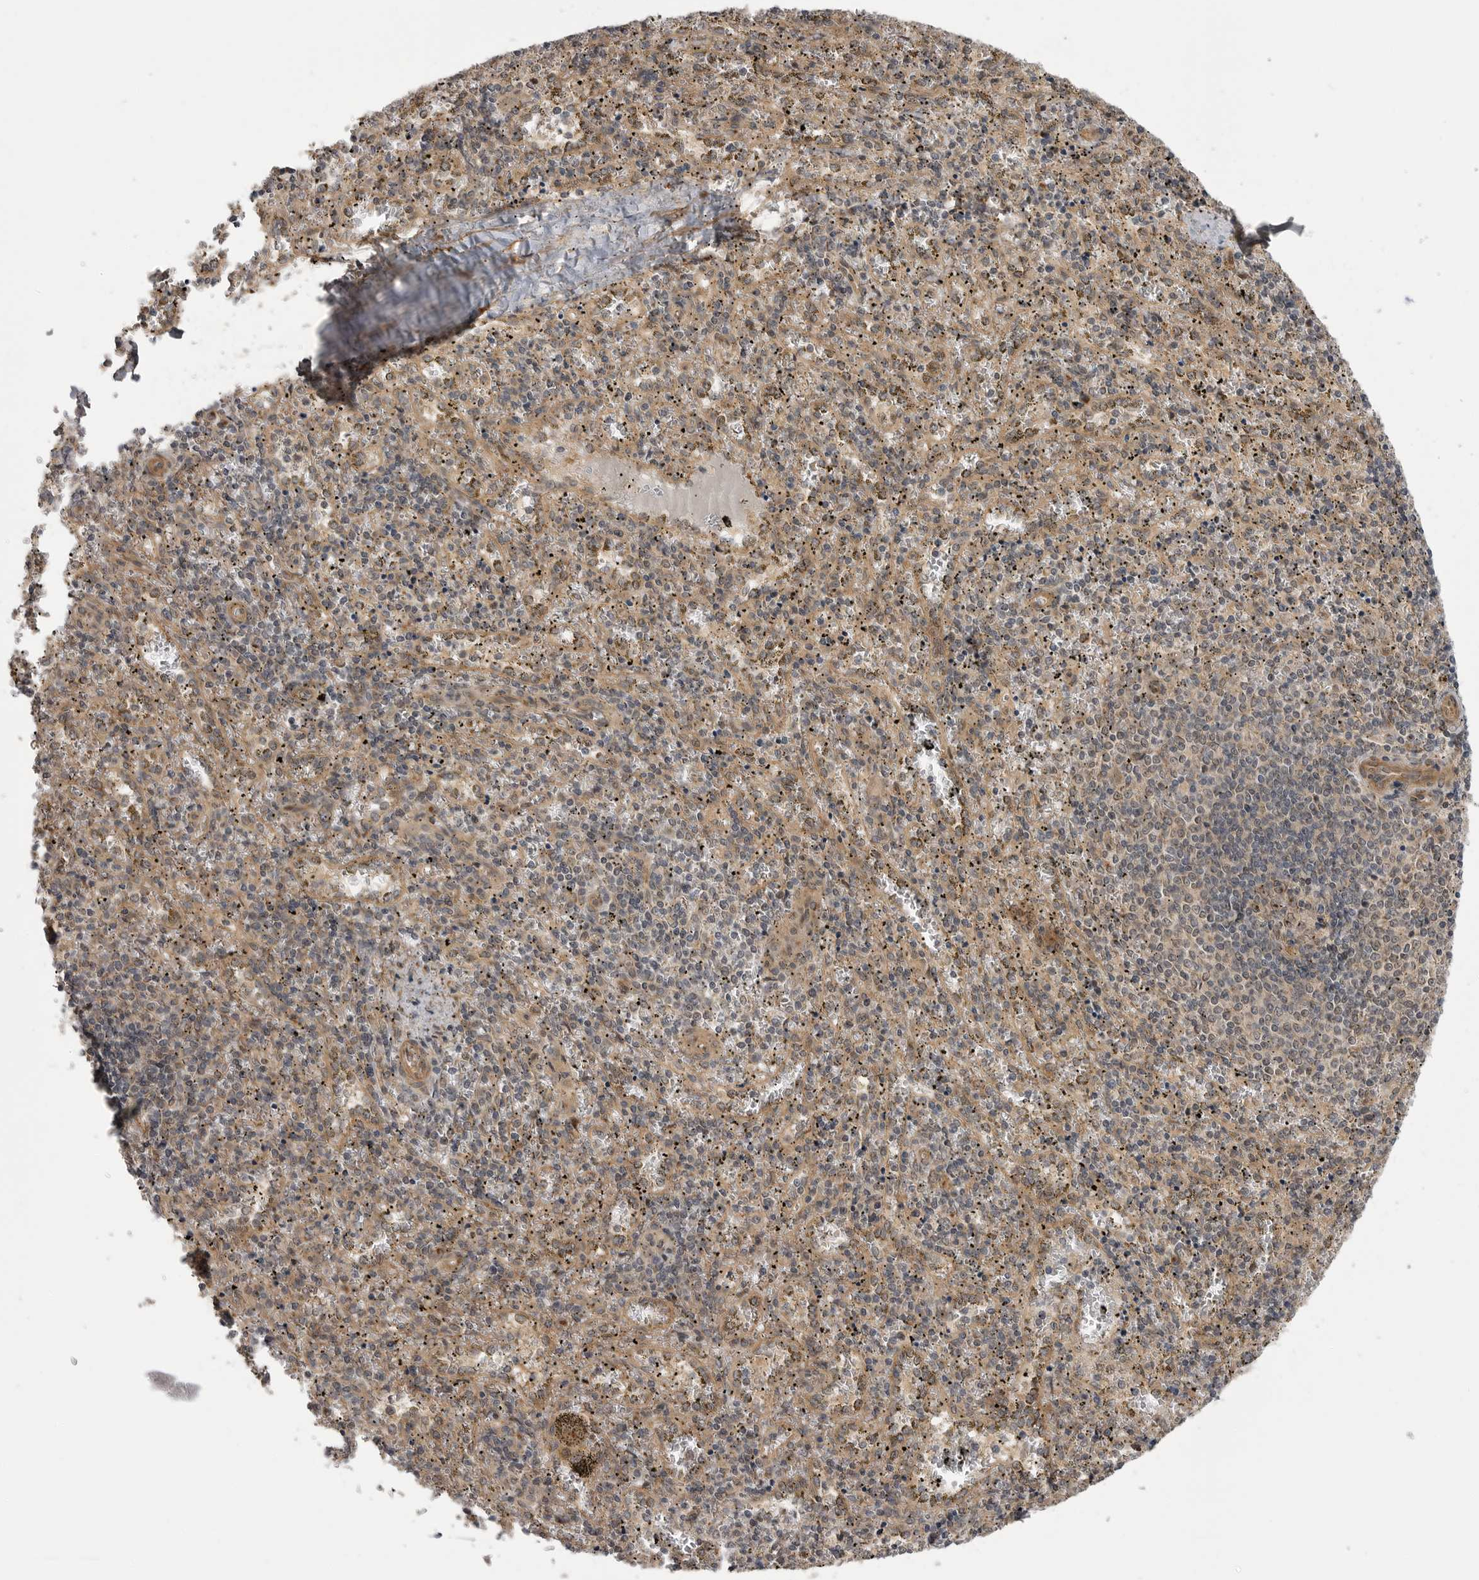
{"staining": {"intensity": "negative", "quantity": "none", "location": "none"}, "tissue": "spleen", "cell_type": "Cells in red pulp", "image_type": "normal", "snomed": [{"axis": "morphology", "description": "Normal tissue, NOS"}, {"axis": "topography", "description": "Spleen"}], "caption": "Protein analysis of benign spleen exhibits no significant staining in cells in red pulp. (DAB (3,3'-diaminobenzidine) IHC with hematoxylin counter stain).", "gene": "PDCL", "patient": {"sex": "male", "age": 11}}